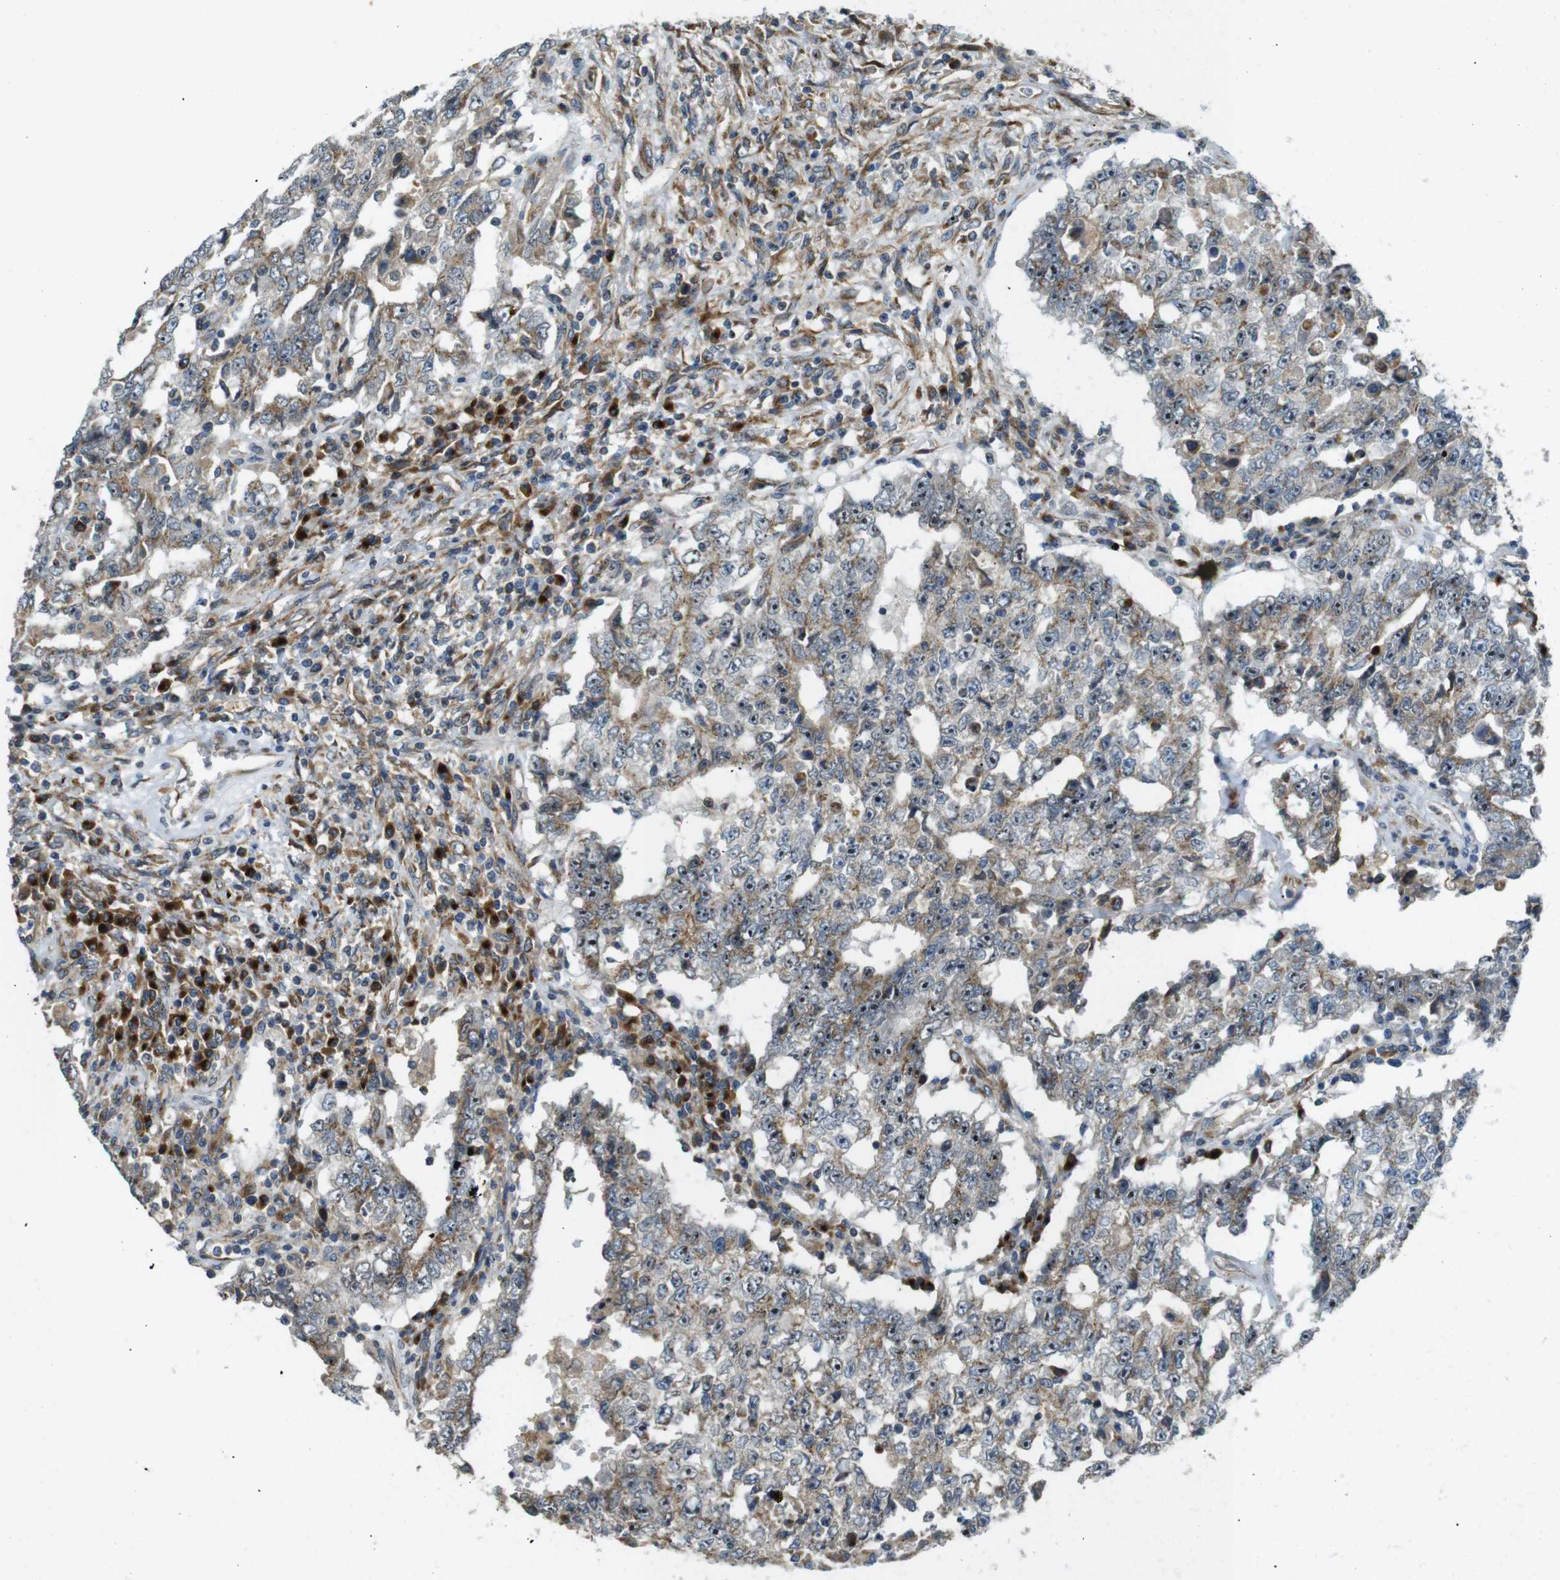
{"staining": {"intensity": "moderate", "quantity": "<25%", "location": "cytoplasmic/membranous"}, "tissue": "testis cancer", "cell_type": "Tumor cells", "image_type": "cancer", "snomed": [{"axis": "morphology", "description": "Carcinoma, Embryonal, NOS"}, {"axis": "topography", "description": "Testis"}], "caption": "Human testis cancer (embryonal carcinoma) stained with a brown dye reveals moderate cytoplasmic/membranous positive expression in approximately <25% of tumor cells.", "gene": "TMEM143", "patient": {"sex": "male", "age": 26}}